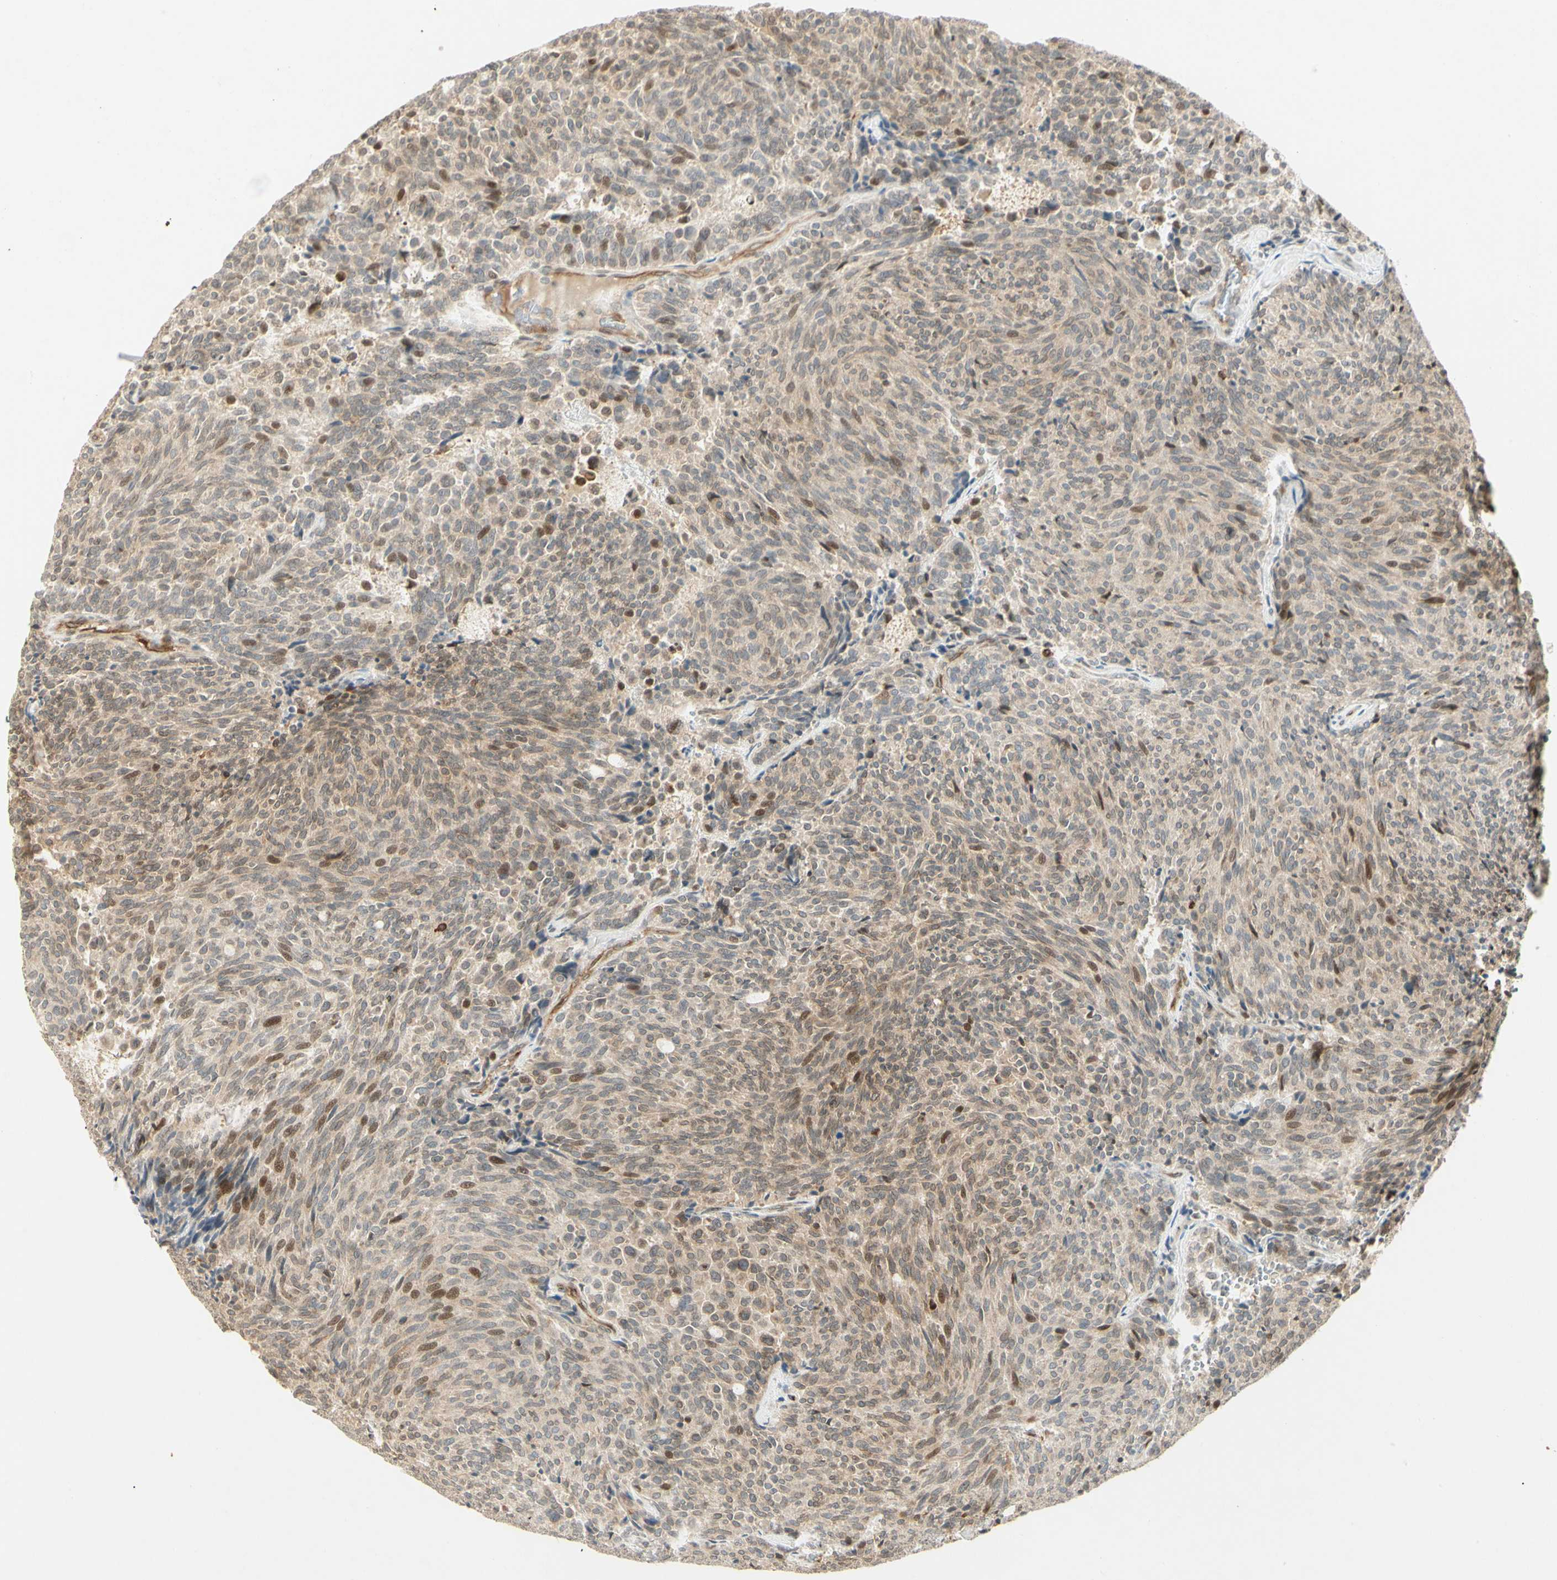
{"staining": {"intensity": "moderate", "quantity": ">75%", "location": "cytoplasmic/membranous,nuclear"}, "tissue": "carcinoid", "cell_type": "Tumor cells", "image_type": "cancer", "snomed": [{"axis": "morphology", "description": "Carcinoid, malignant, NOS"}, {"axis": "topography", "description": "Pancreas"}], "caption": "Immunohistochemical staining of human carcinoid exhibits moderate cytoplasmic/membranous and nuclear protein expression in approximately >75% of tumor cells.", "gene": "TAPBP", "patient": {"sex": "female", "age": 54}}